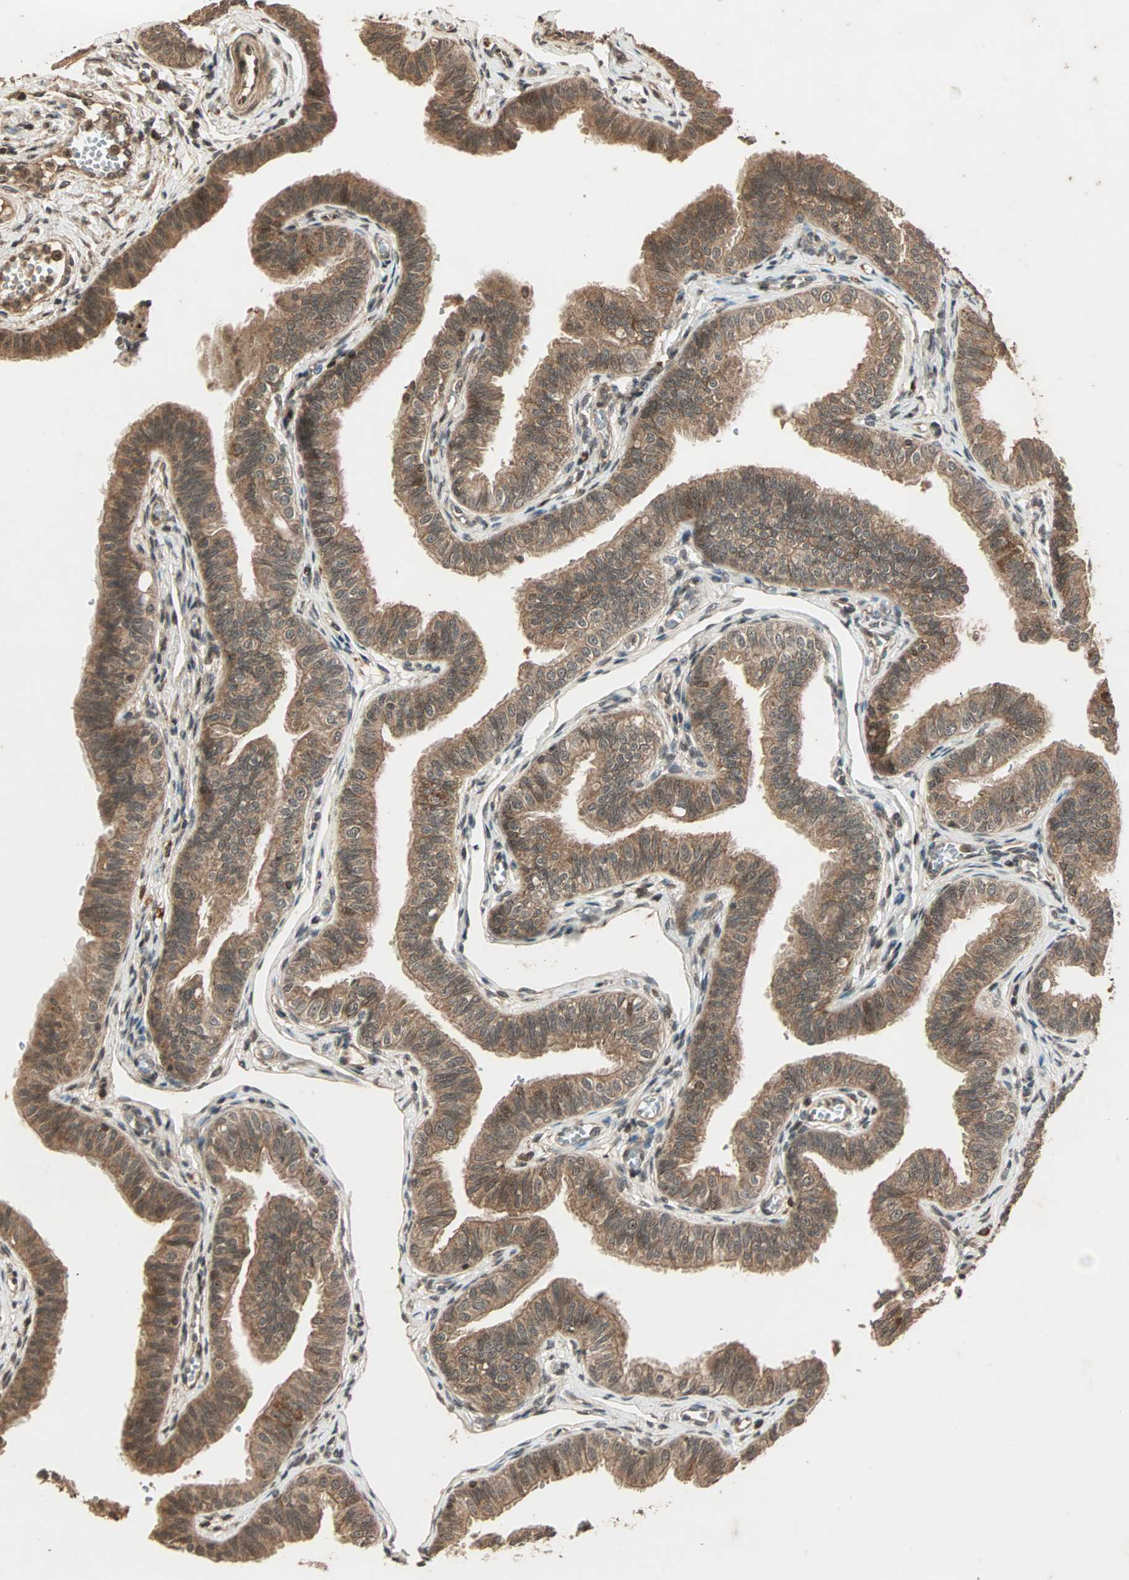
{"staining": {"intensity": "moderate", "quantity": ">75%", "location": "cytoplasmic/membranous"}, "tissue": "fallopian tube", "cell_type": "Glandular cells", "image_type": "normal", "snomed": [{"axis": "morphology", "description": "Normal tissue, NOS"}, {"axis": "morphology", "description": "Dermoid, NOS"}, {"axis": "topography", "description": "Fallopian tube"}], "caption": "This histopathology image exhibits IHC staining of unremarkable fallopian tube, with medium moderate cytoplasmic/membranous expression in about >75% of glandular cells.", "gene": "RFFL", "patient": {"sex": "female", "age": 33}}